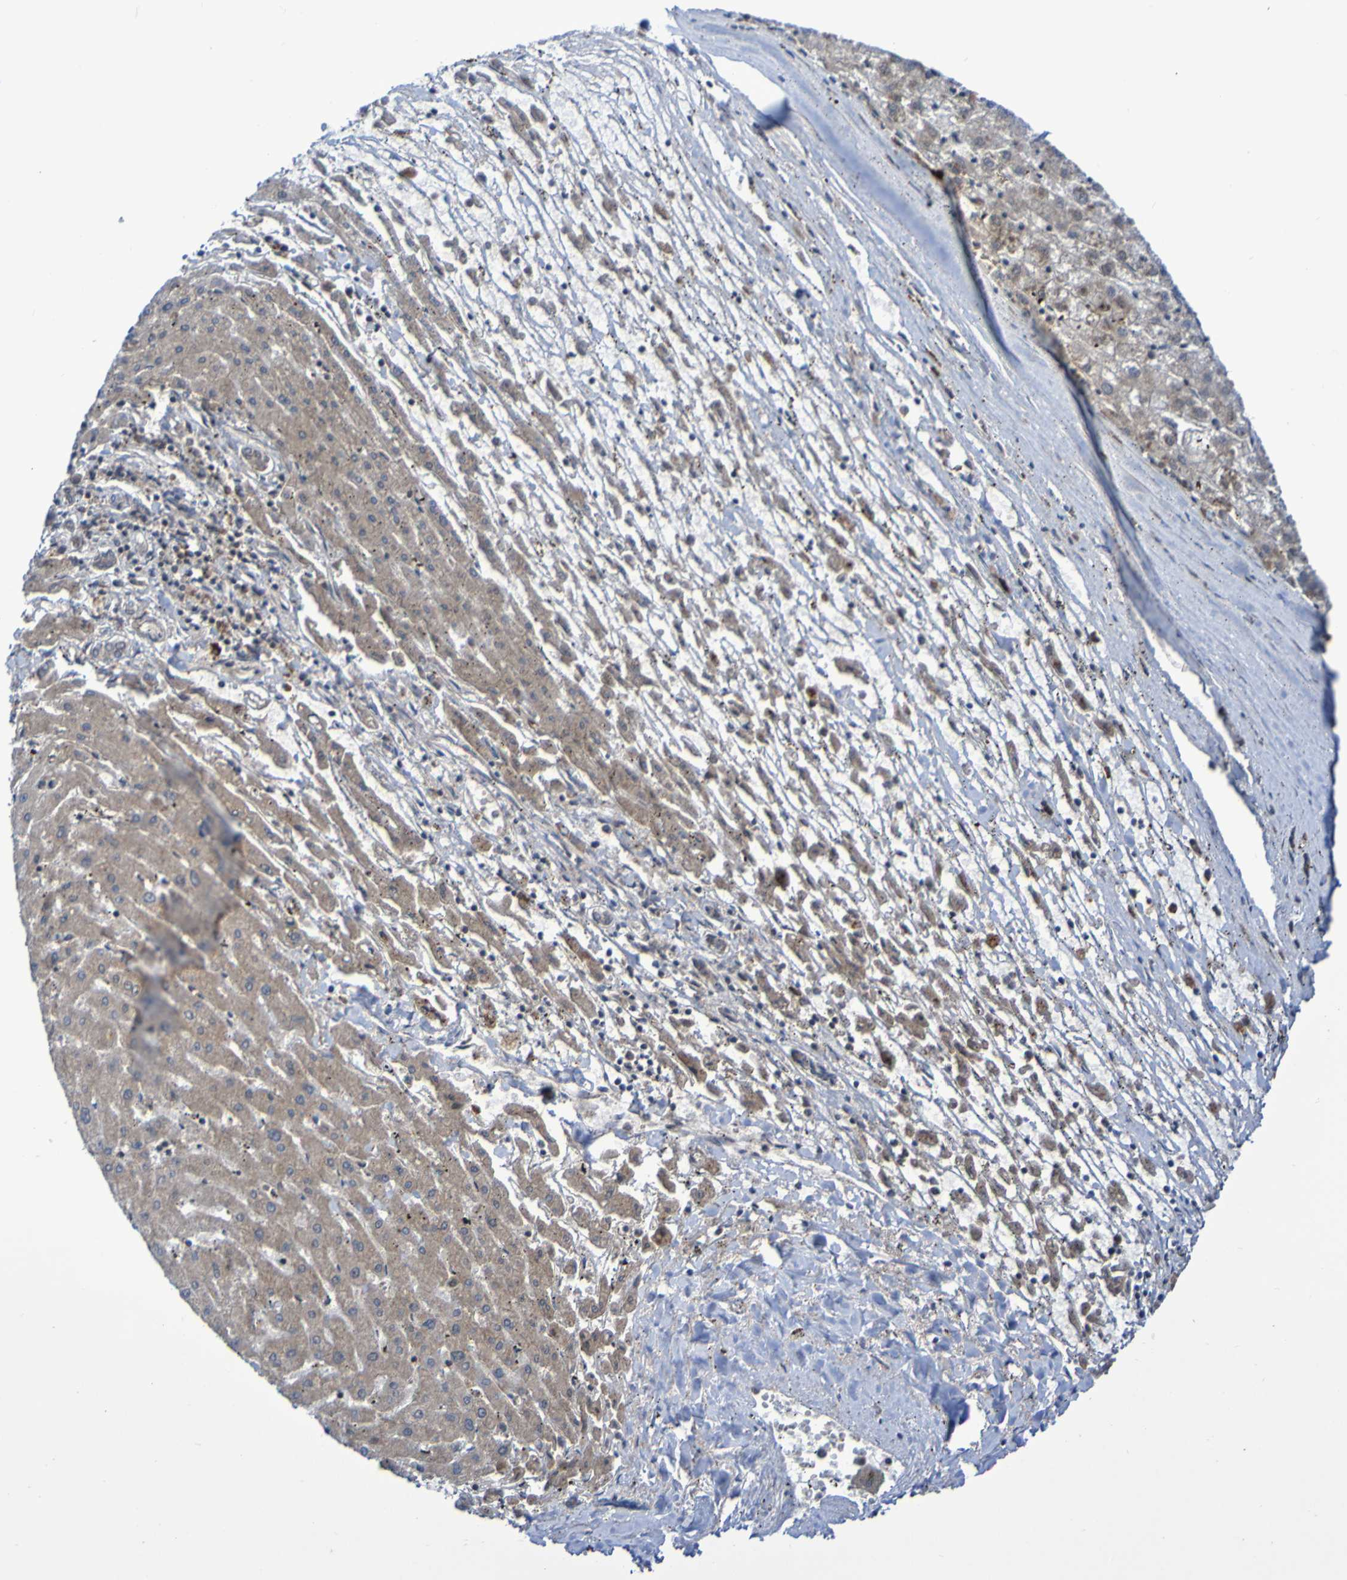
{"staining": {"intensity": "moderate", "quantity": ">75%", "location": "cytoplasmic/membranous"}, "tissue": "liver cancer", "cell_type": "Tumor cells", "image_type": "cancer", "snomed": [{"axis": "morphology", "description": "Carcinoma, Hepatocellular, NOS"}, {"axis": "topography", "description": "Liver"}], "caption": "Immunohistochemical staining of hepatocellular carcinoma (liver) reveals medium levels of moderate cytoplasmic/membranous positivity in about >75% of tumor cells.", "gene": "ITLN1", "patient": {"sex": "male", "age": 72}}